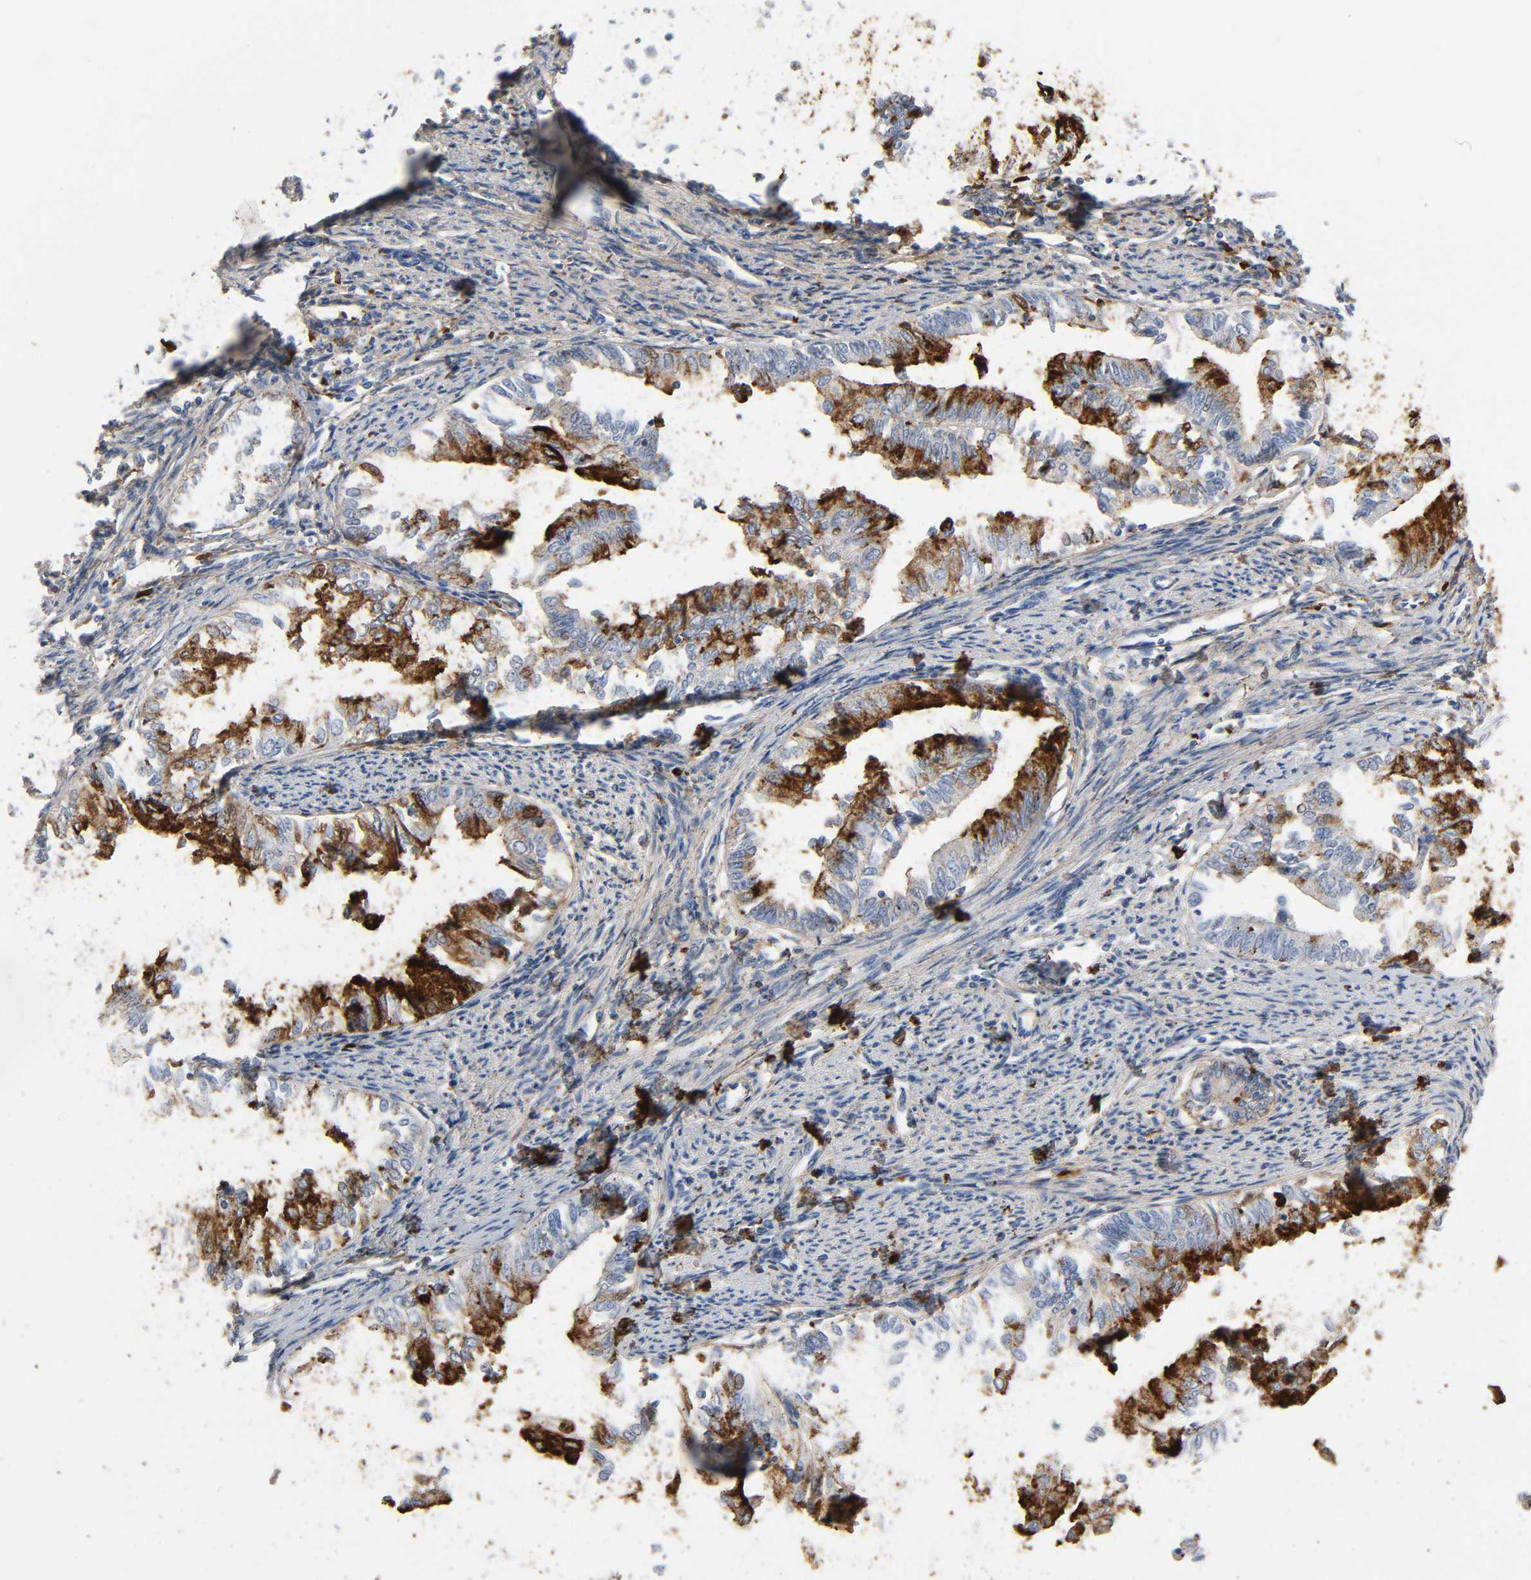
{"staining": {"intensity": "strong", "quantity": "25%-75%", "location": "cytoplasmic/membranous"}, "tissue": "endometrial cancer", "cell_type": "Tumor cells", "image_type": "cancer", "snomed": [{"axis": "morphology", "description": "Adenocarcinoma, NOS"}, {"axis": "topography", "description": "Endometrium"}], "caption": "This is an image of IHC staining of endometrial cancer (adenocarcinoma), which shows strong expression in the cytoplasmic/membranous of tumor cells.", "gene": "C3", "patient": {"sex": "female", "age": 66}}